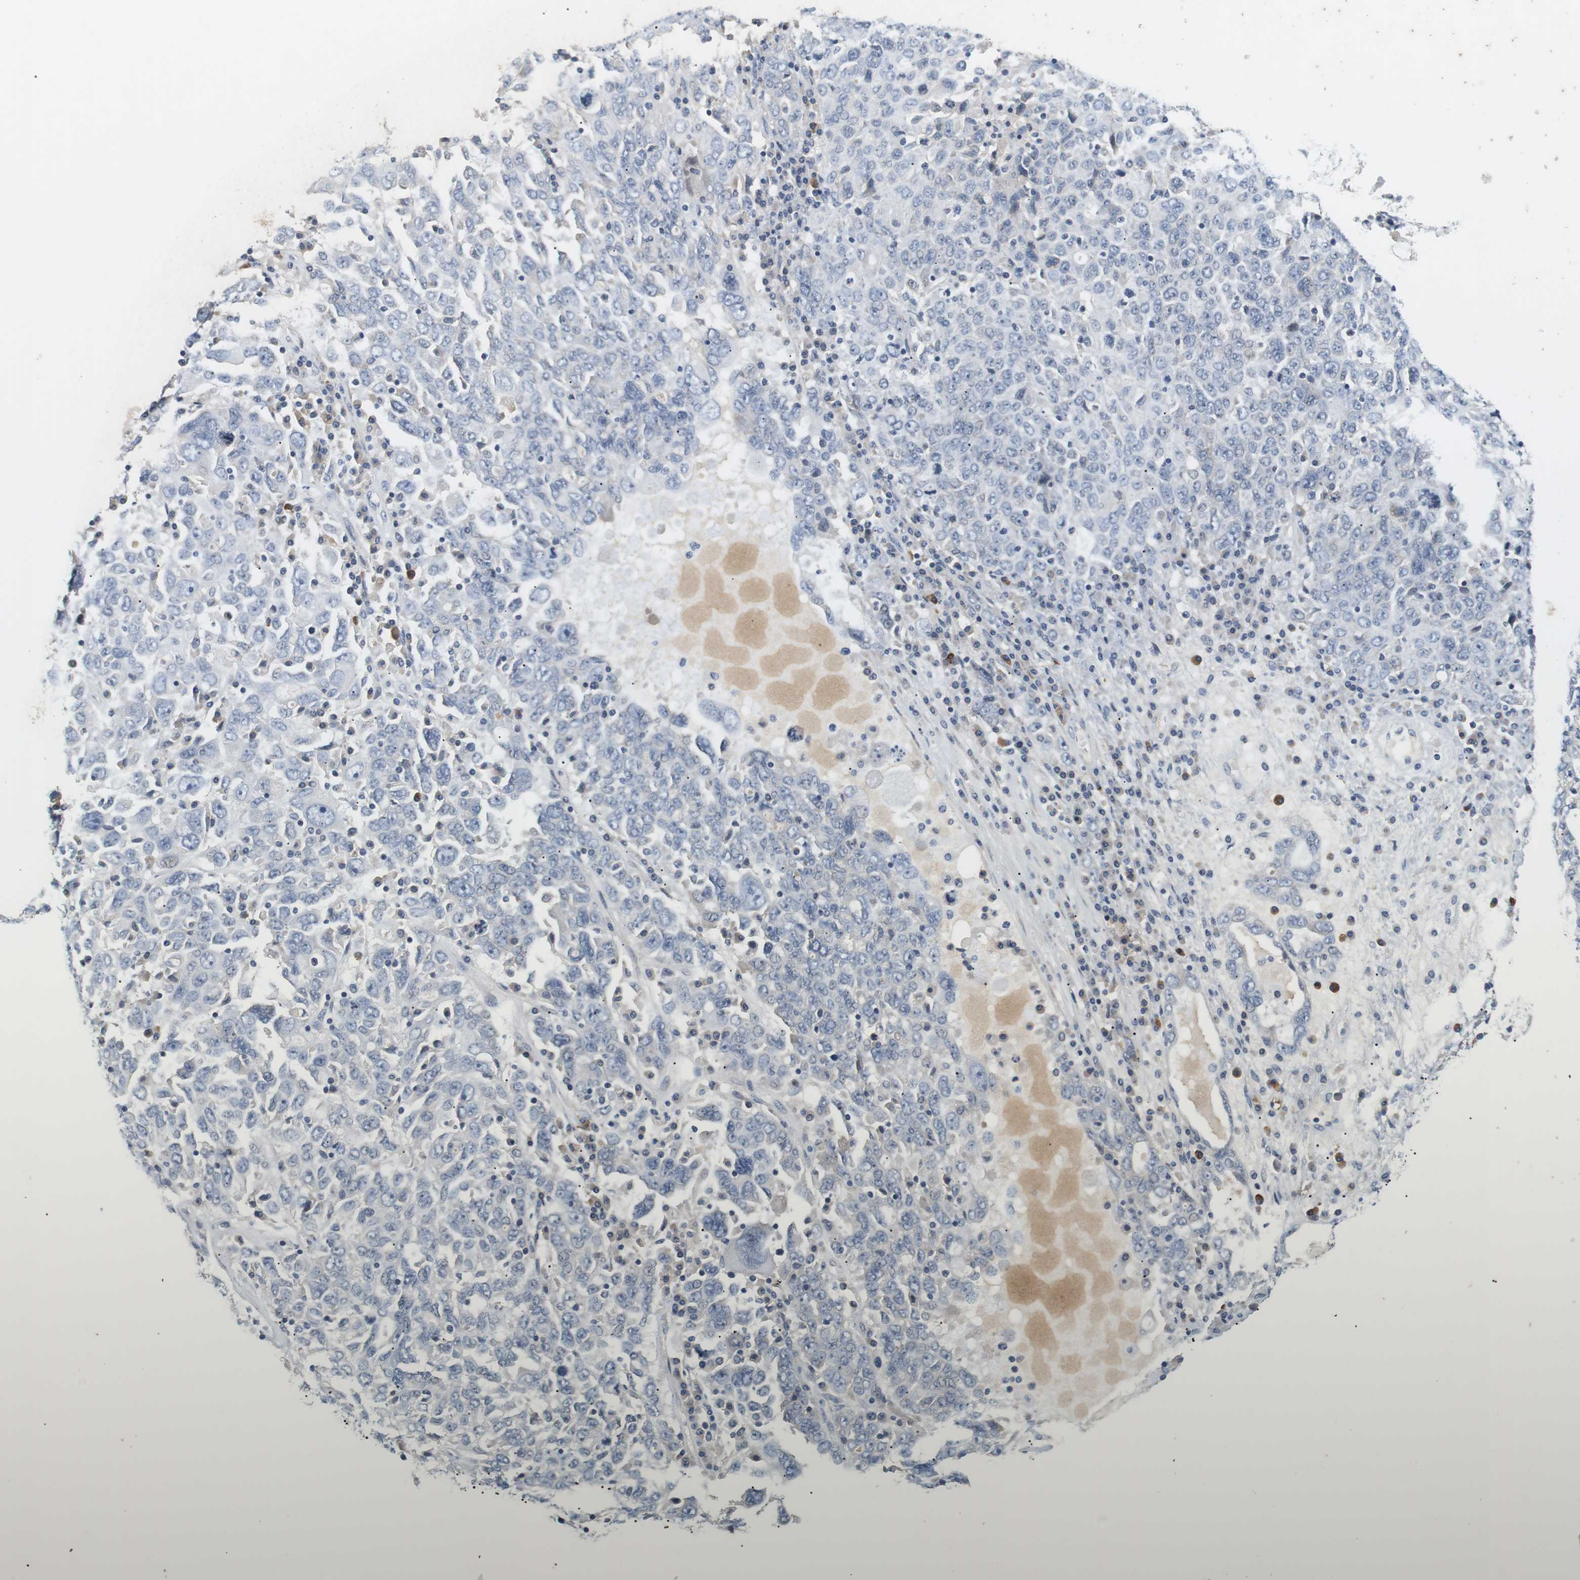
{"staining": {"intensity": "negative", "quantity": "none", "location": "none"}, "tissue": "ovarian cancer", "cell_type": "Tumor cells", "image_type": "cancer", "snomed": [{"axis": "morphology", "description": "Carcinoma, endometroid"}, {"axis": "topography", "description": "Ovary"}], "caption": "High magnification brightfield microscopy of ovarian cancer stained with DAB (3,3'-diaminobenzidine) (brown) and counterstained with hematoxylin (blue): tumor cells show no significant positivity.", "gene": "EVA1C", "patient": {"sex": "female", "age": 62}}